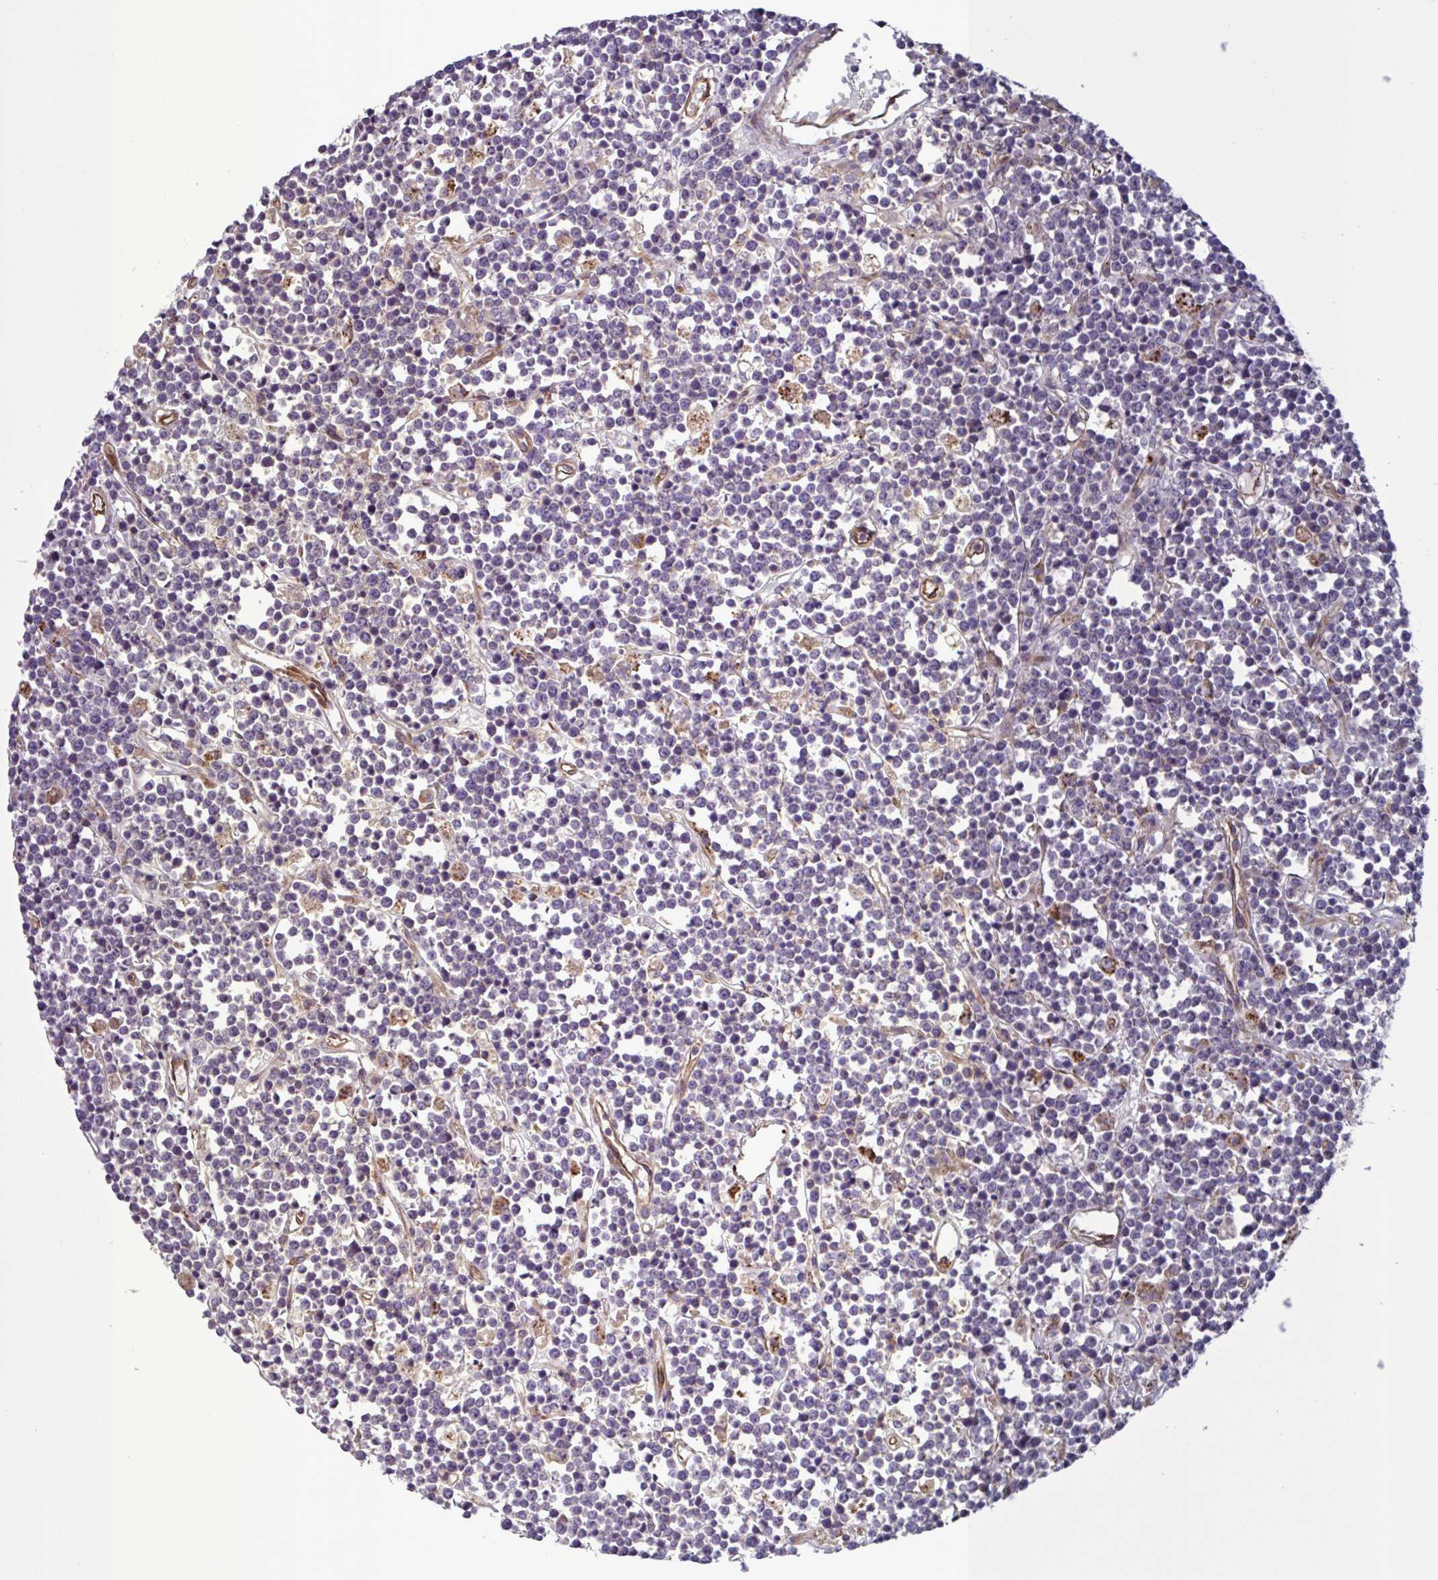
{"staining": {"intensity": "negative", "quantity": "none", "location": "none"}, "tissue": "lymphoma", "cell_type": "Tumor cells", "image_type": "cancer", "snomed": [{"axis": "morphology", "description": "Malignant lymphoma, non-Hodgkin's type, High grade"}, {"axis": "topography", "description": "Ovary"}], "caption": "Histopathology image shows no significant protein positivity in tumor cells of lymphoma.", "gene": "GLTP", "patient": {"sex": "female", "age": 56}}